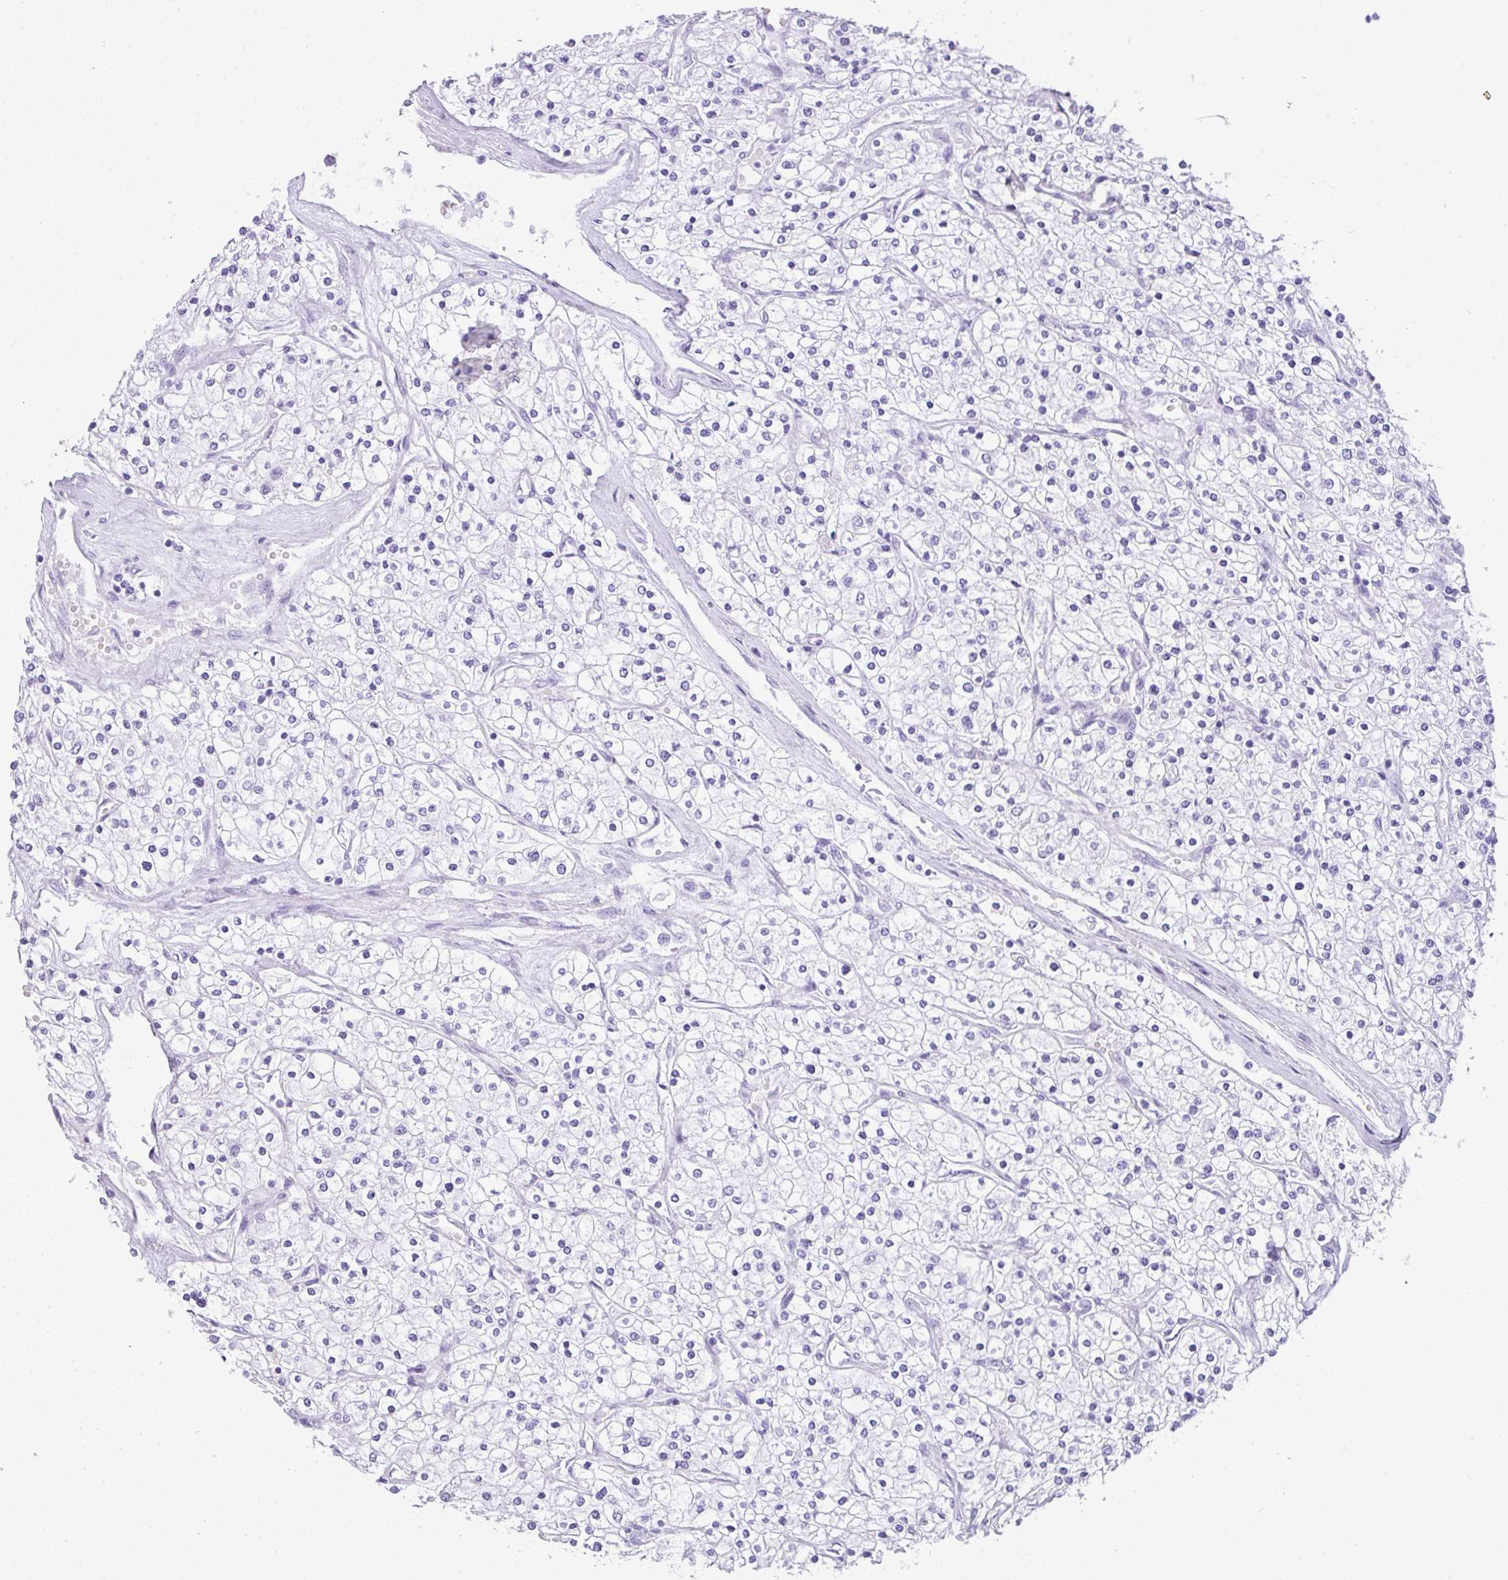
{"staining": {"intensity": "negative", "quantity": "none", "location": "none"}, "tissue": "renal cancer", "cell_type": "Tumor cells", "image_type": "cancer", "snomed": [{"axis": "morphology", "description": "Adenocarcinoma, NOS"}, {"axis": "topography", "description": "Kidney"}], "caption": "The immunohistochemistry (IHC) micrograph has no significant positivity in tumor cells of renal adenocarcinoma tissue.", "gene": "TNP1", "patient": {"sex": "male", "age": 80}}